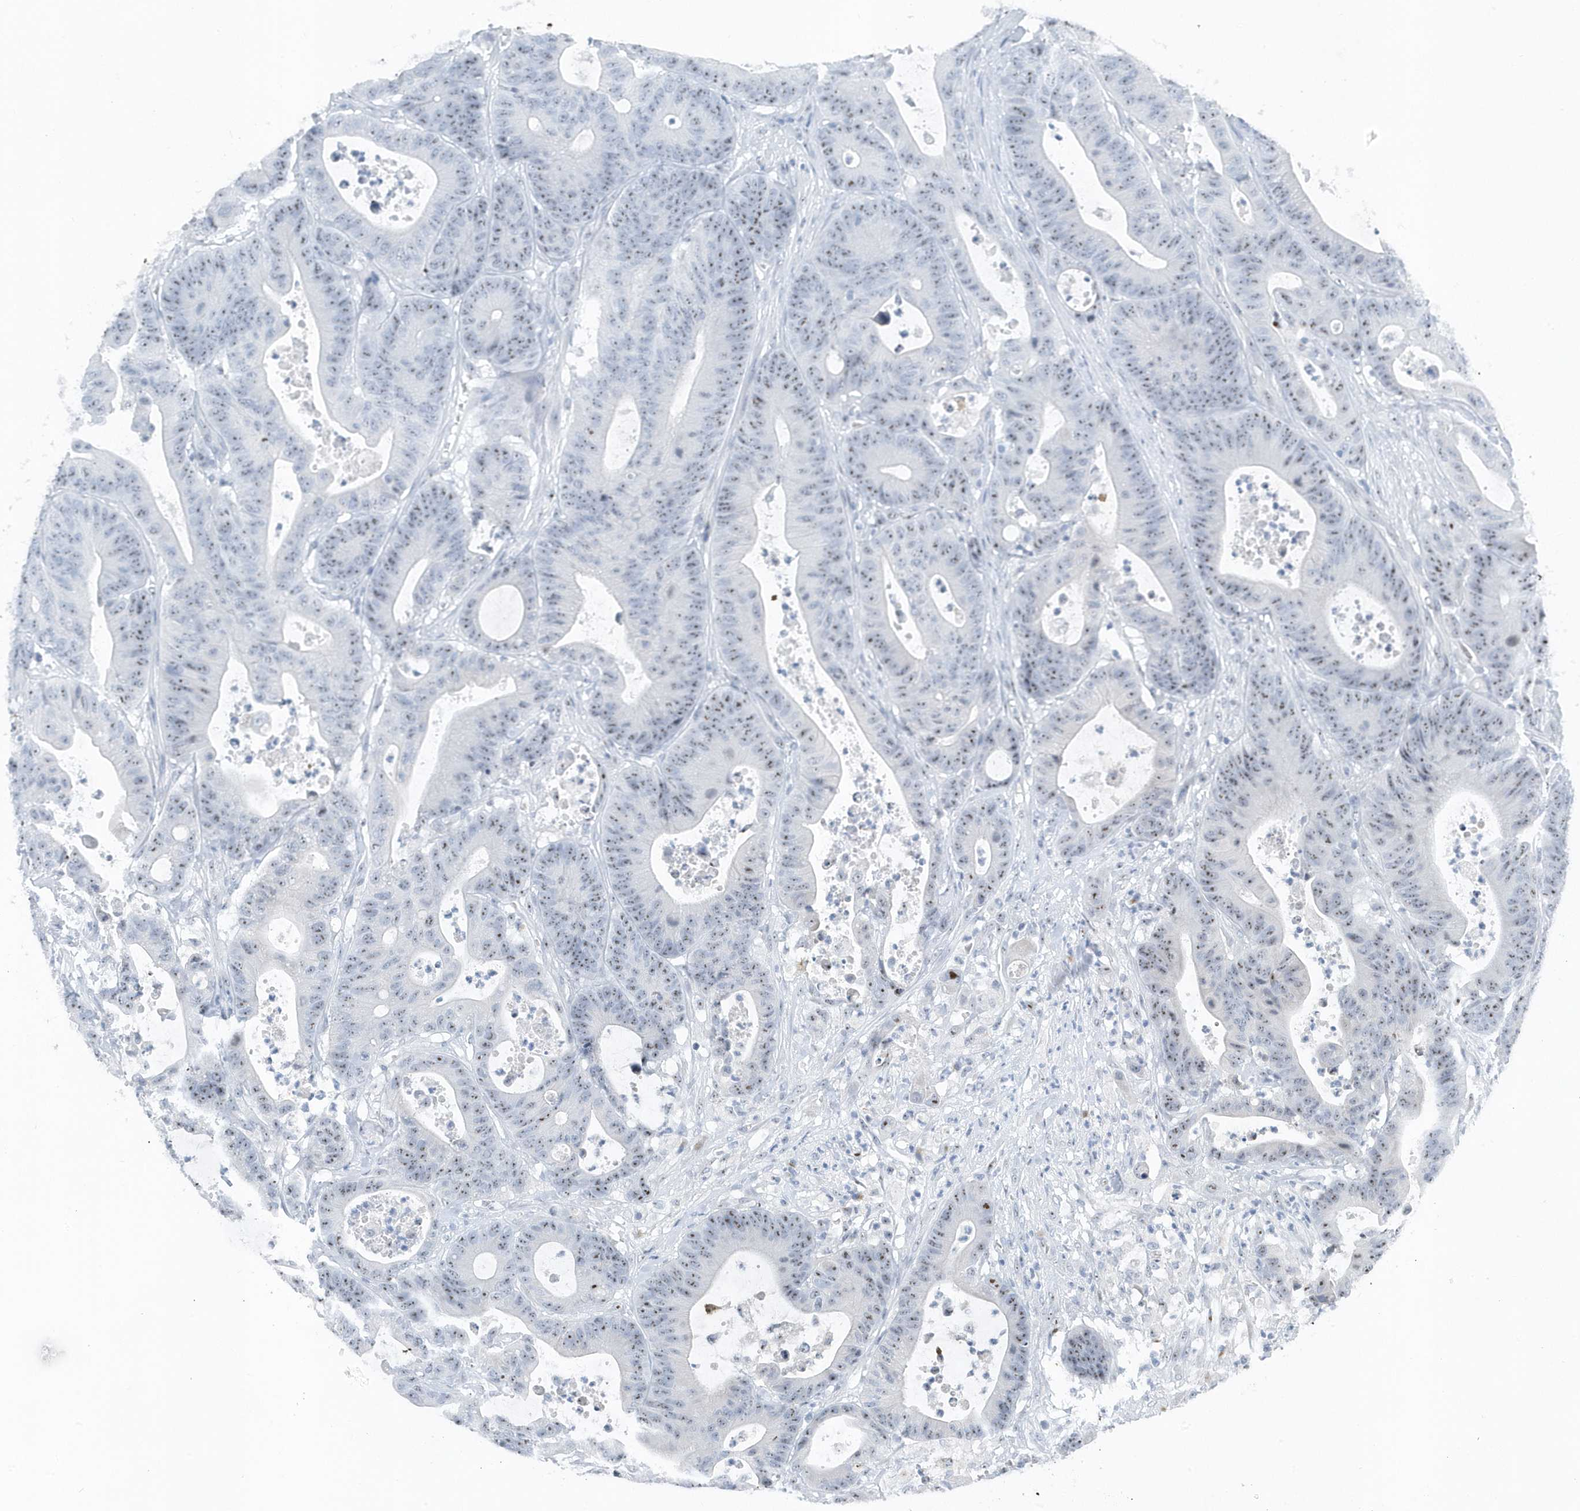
{"staining": {"intensity": "weak", "quantity": ">75%", "location": "nuclear"}, "tissue": "colorectal cancer", "cell_type": "Tumor cells", "image_type": "cancer", "snomed": [{"axis": "morphology", "description": "Adenocarcinoma, NOS"}, {"axis": "topography", "description": "Colon"}], "caption": "Colorectal adenocarcinoma tissue demonstrates weak nuclear staining in about >75% of tumor cells, visualized by immunohistochemistry.", "gene": "RPF2", "patient": {"sex": "female", "age": 84}}